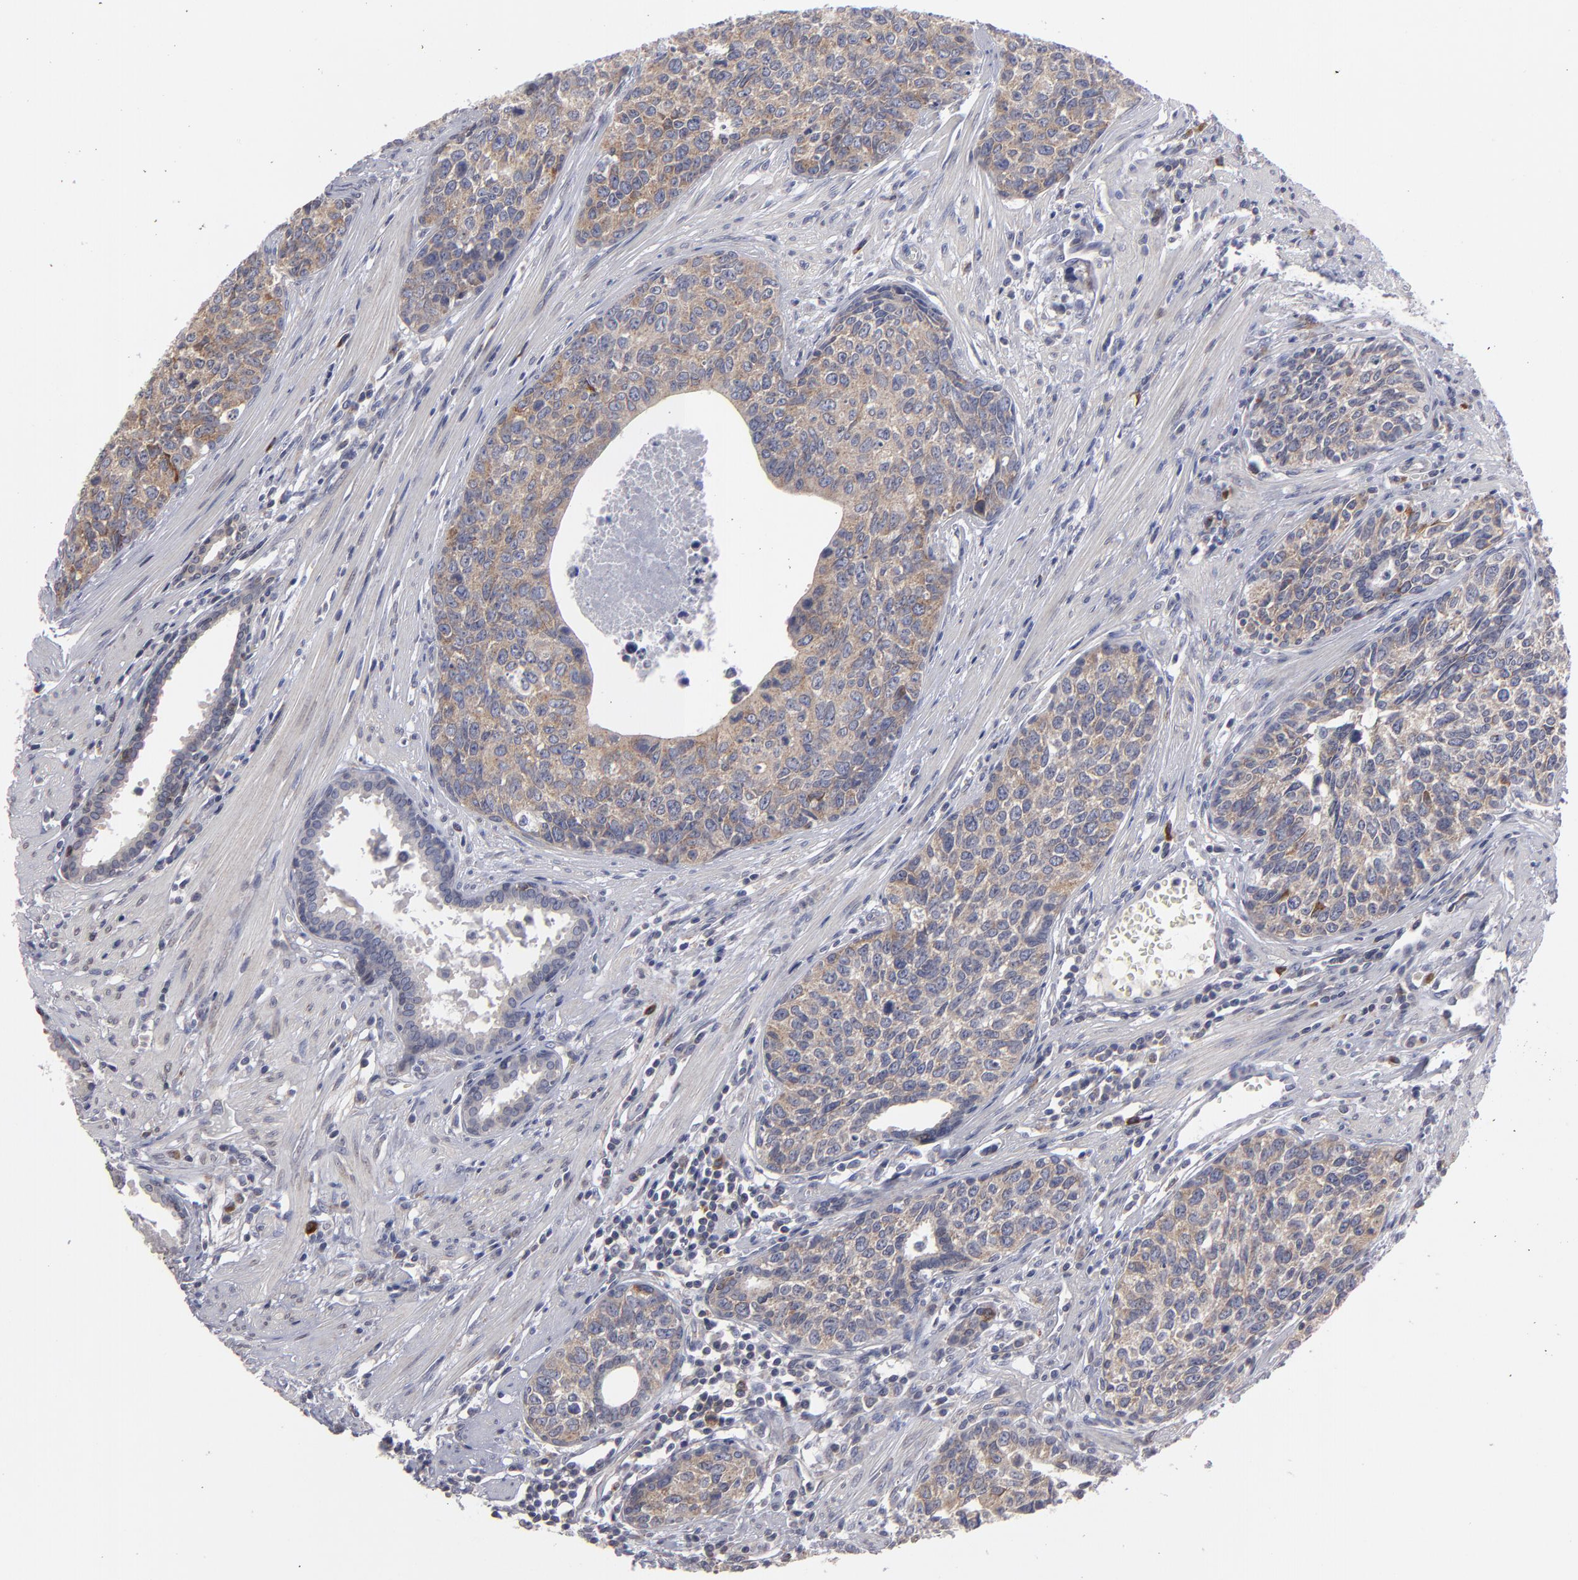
{"staining": {"intensity": "moderate", "quantity": ">75%", "location": "cytoplasmic/membranous"}, "tissue": "urothelial cancer", "cell_type": "Tumor cells", "image_type": "cancer", "snomed": [{"axis": "morphology", "description": "Urothelial carcinoma, High grade"}, {"axis": "topography", "description": "Urinary bladder"}], "caption": "An image of human urothelial cancer stained for a protein shows moderate cytoplasmic/membranous brown staining in tumor cells. The staining was performed using DAB to visualize the protein expression in brown, while the nuclei were stained in blue with hematoxylin (Magnification: 20x).", "gene": "CEP97", "patient": {"sex": "male", "age": 81}}